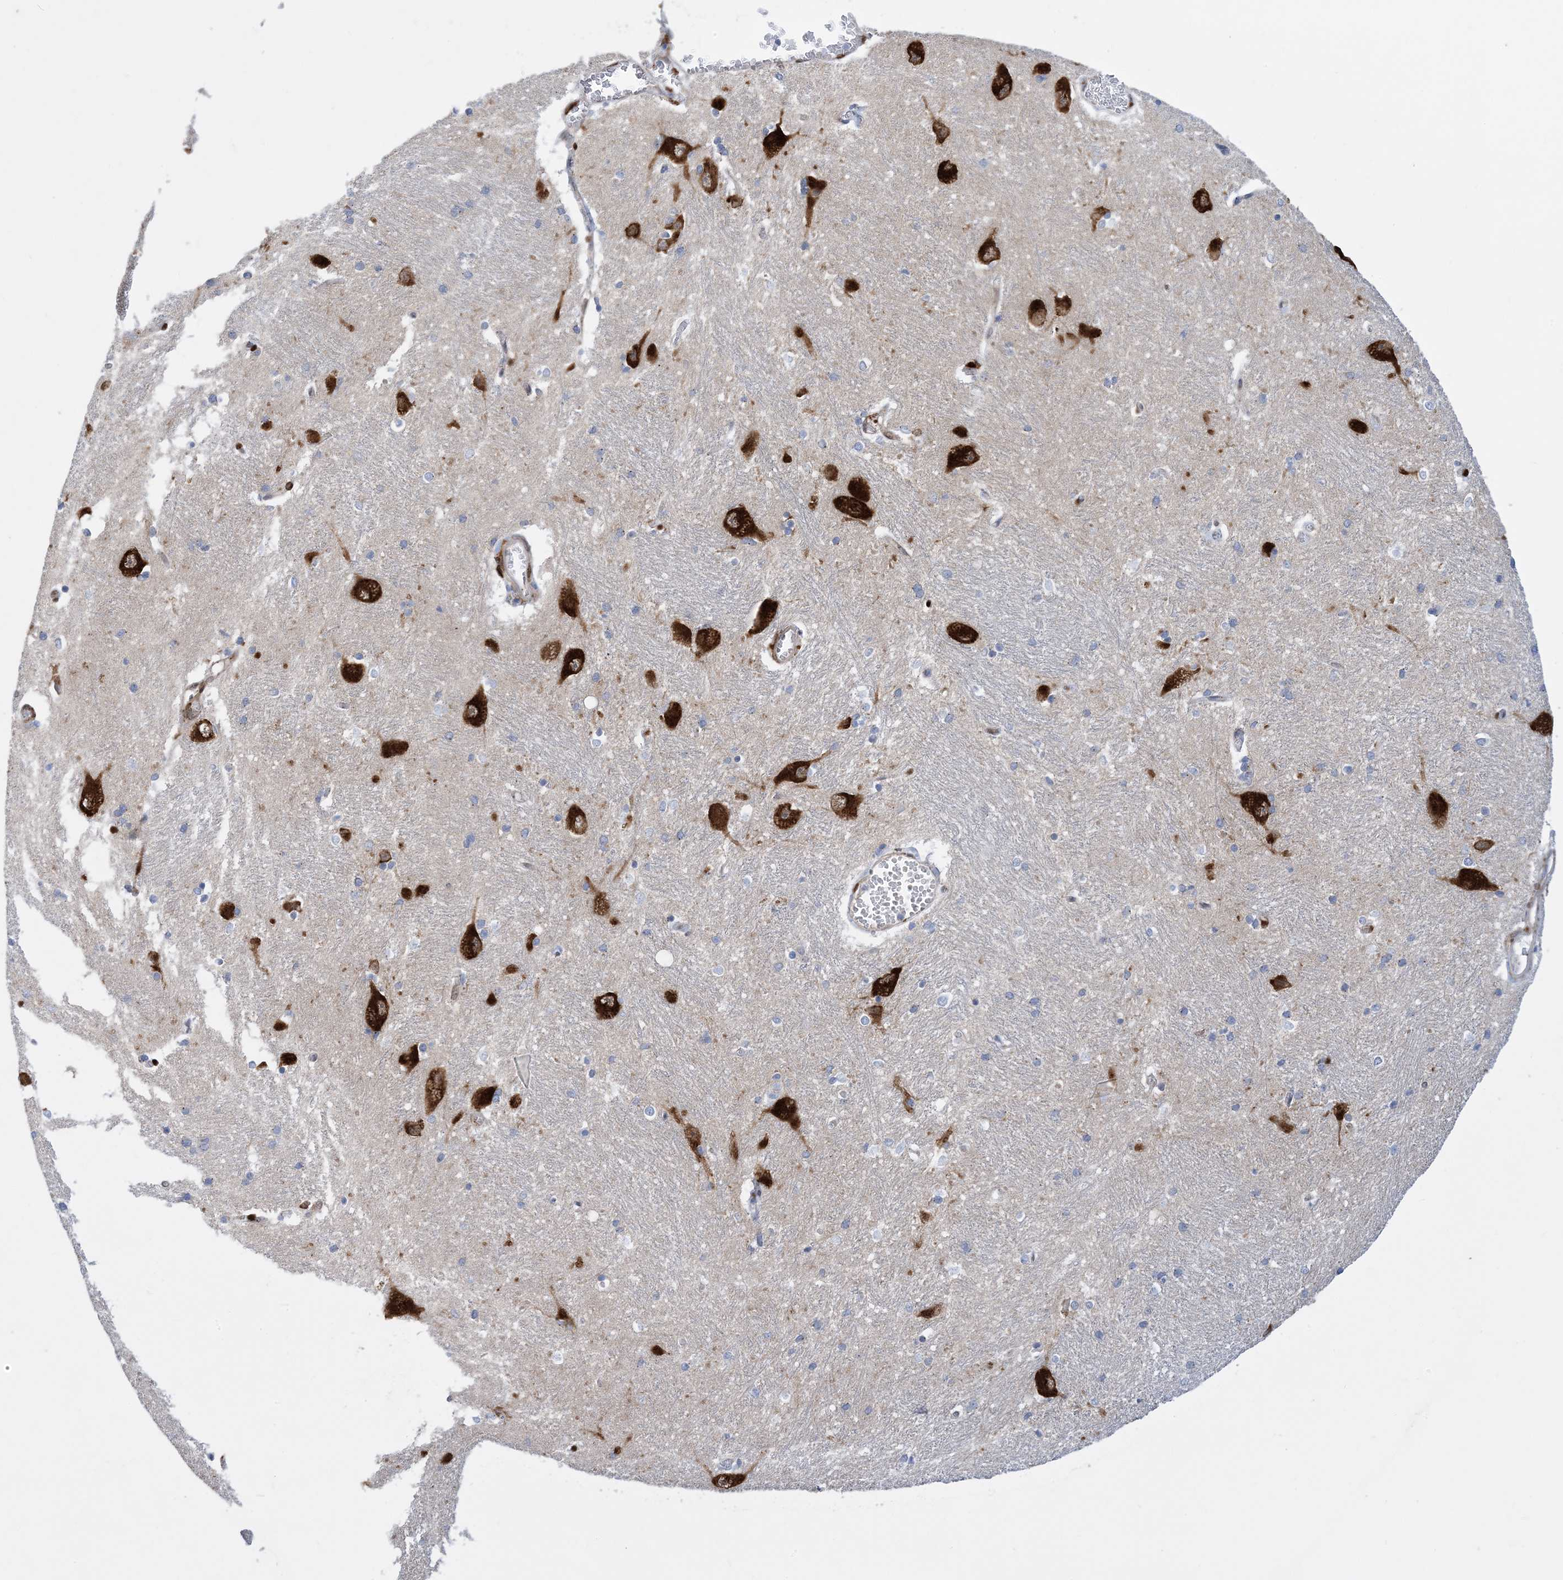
{"staining": {"intensity": "moderate", "quantity": "<25%", "location": "cytoplasmic/membranous"}, "tissue": "caudate", "cell_type": "Glial cells", "image_type": "normal", "snomed": [{"axis": "morphology", "description": "Normal tissue, NOS"}, {"axis": "topography", "description": "Lateral ventricle wall"}], "caption": "This histopathology image displays unremarkable caudate stained with immunohistochemistry (IHC) to label a protein in brown. The cytoplasmic/membranous of glial cells show moderate positivity for the protein. Nuclei are counter-stained blue.", "gene": "RBMS3", "patient": {"sex": "male", "age": 37}}